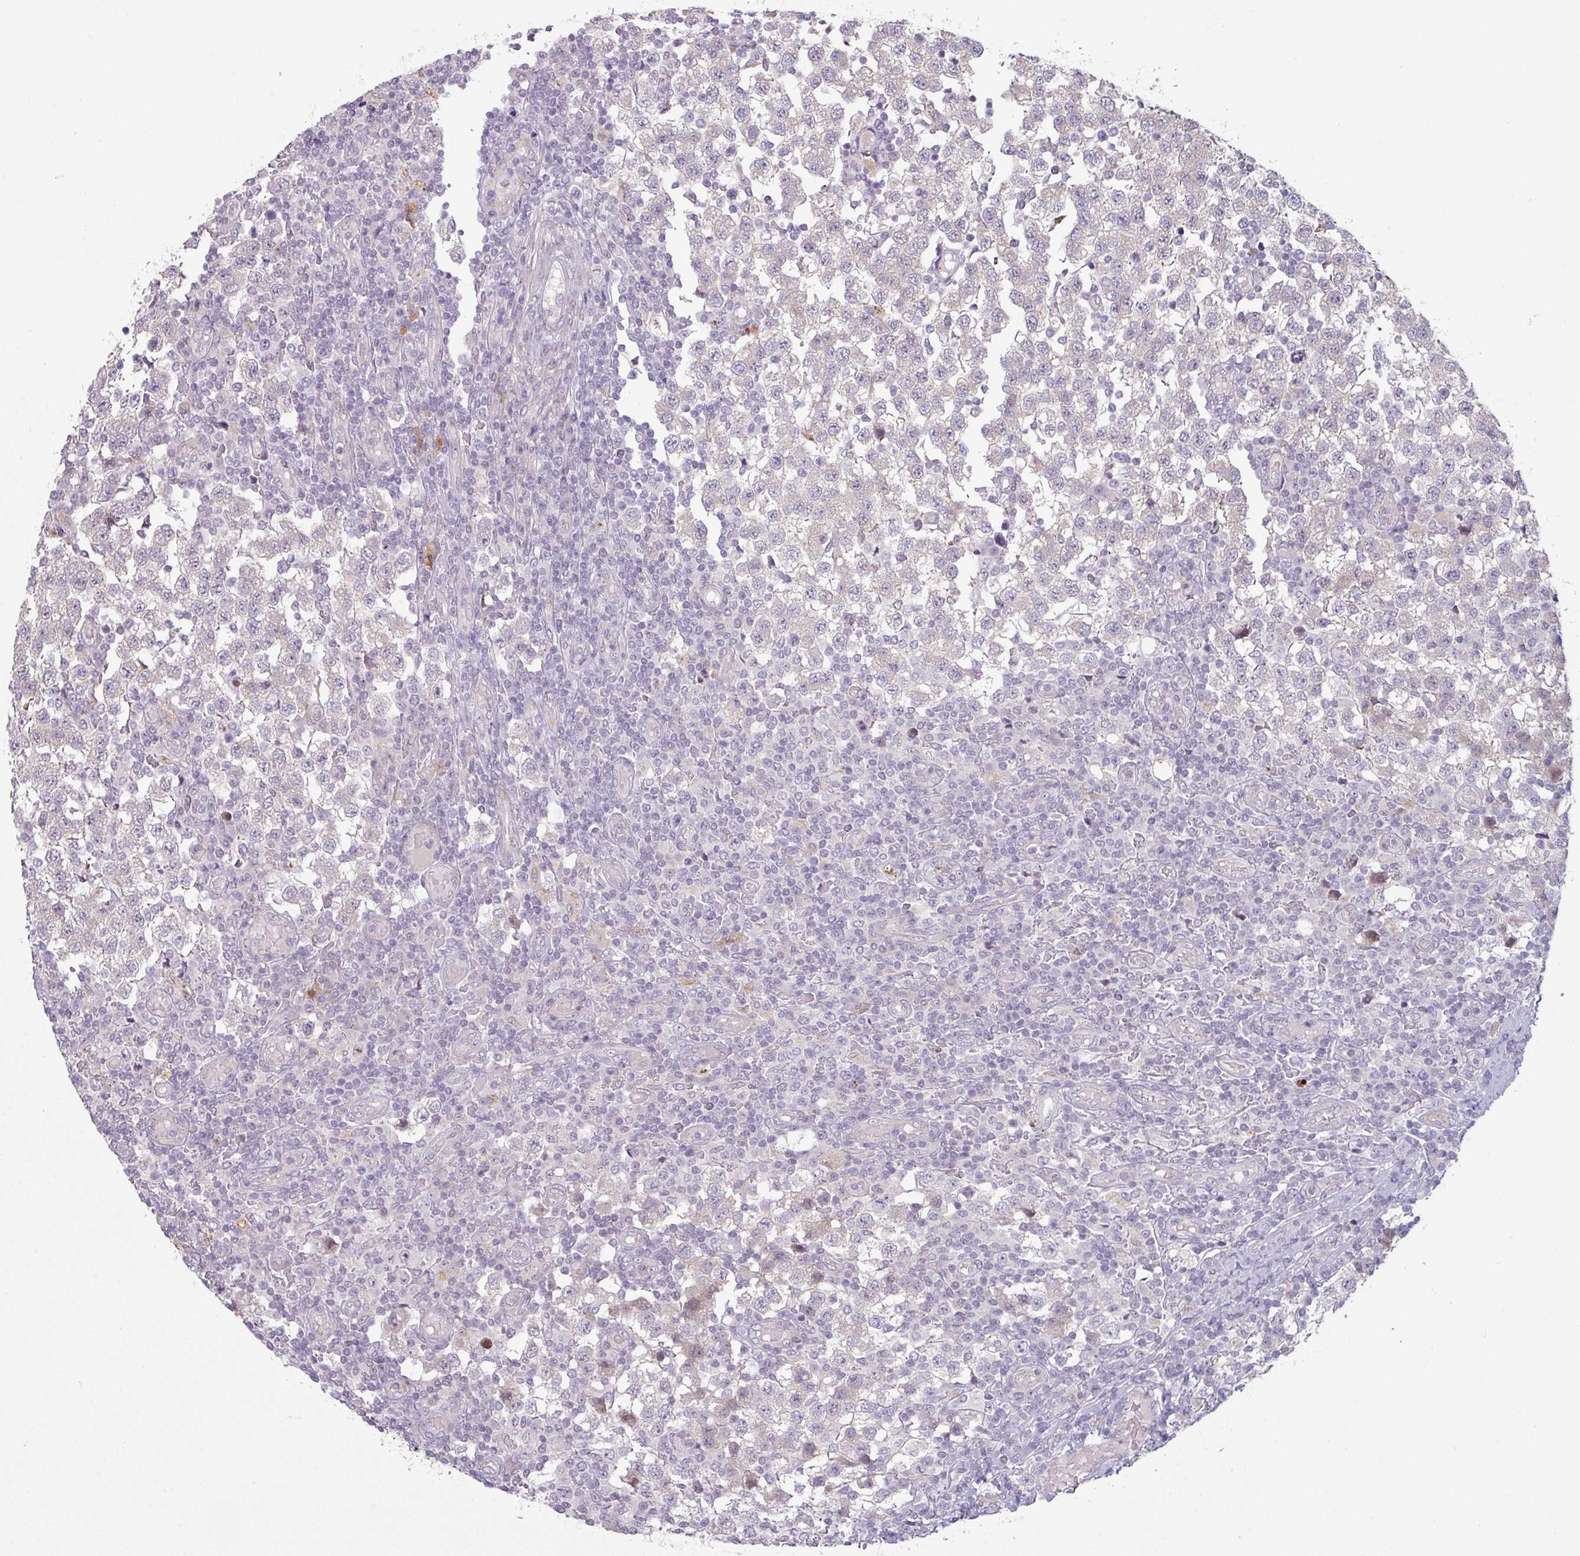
{"staining": {"intensity": "negative", "quantity": "none", "location": "none"}, "tissue": "testis cancer", "cell_type": "Tumor cells", "image_type": "cancer", "snomed": [{"axis": "morphology", "description": "Seminoma, NOS"}, {"axis": "topography", "description": "Testis"}], "caption": "The image exhibits no significant staining in tumor cells of testis cancer.", "gene": "C2orf16", "patient": {"sex": "male", "age": 34}}